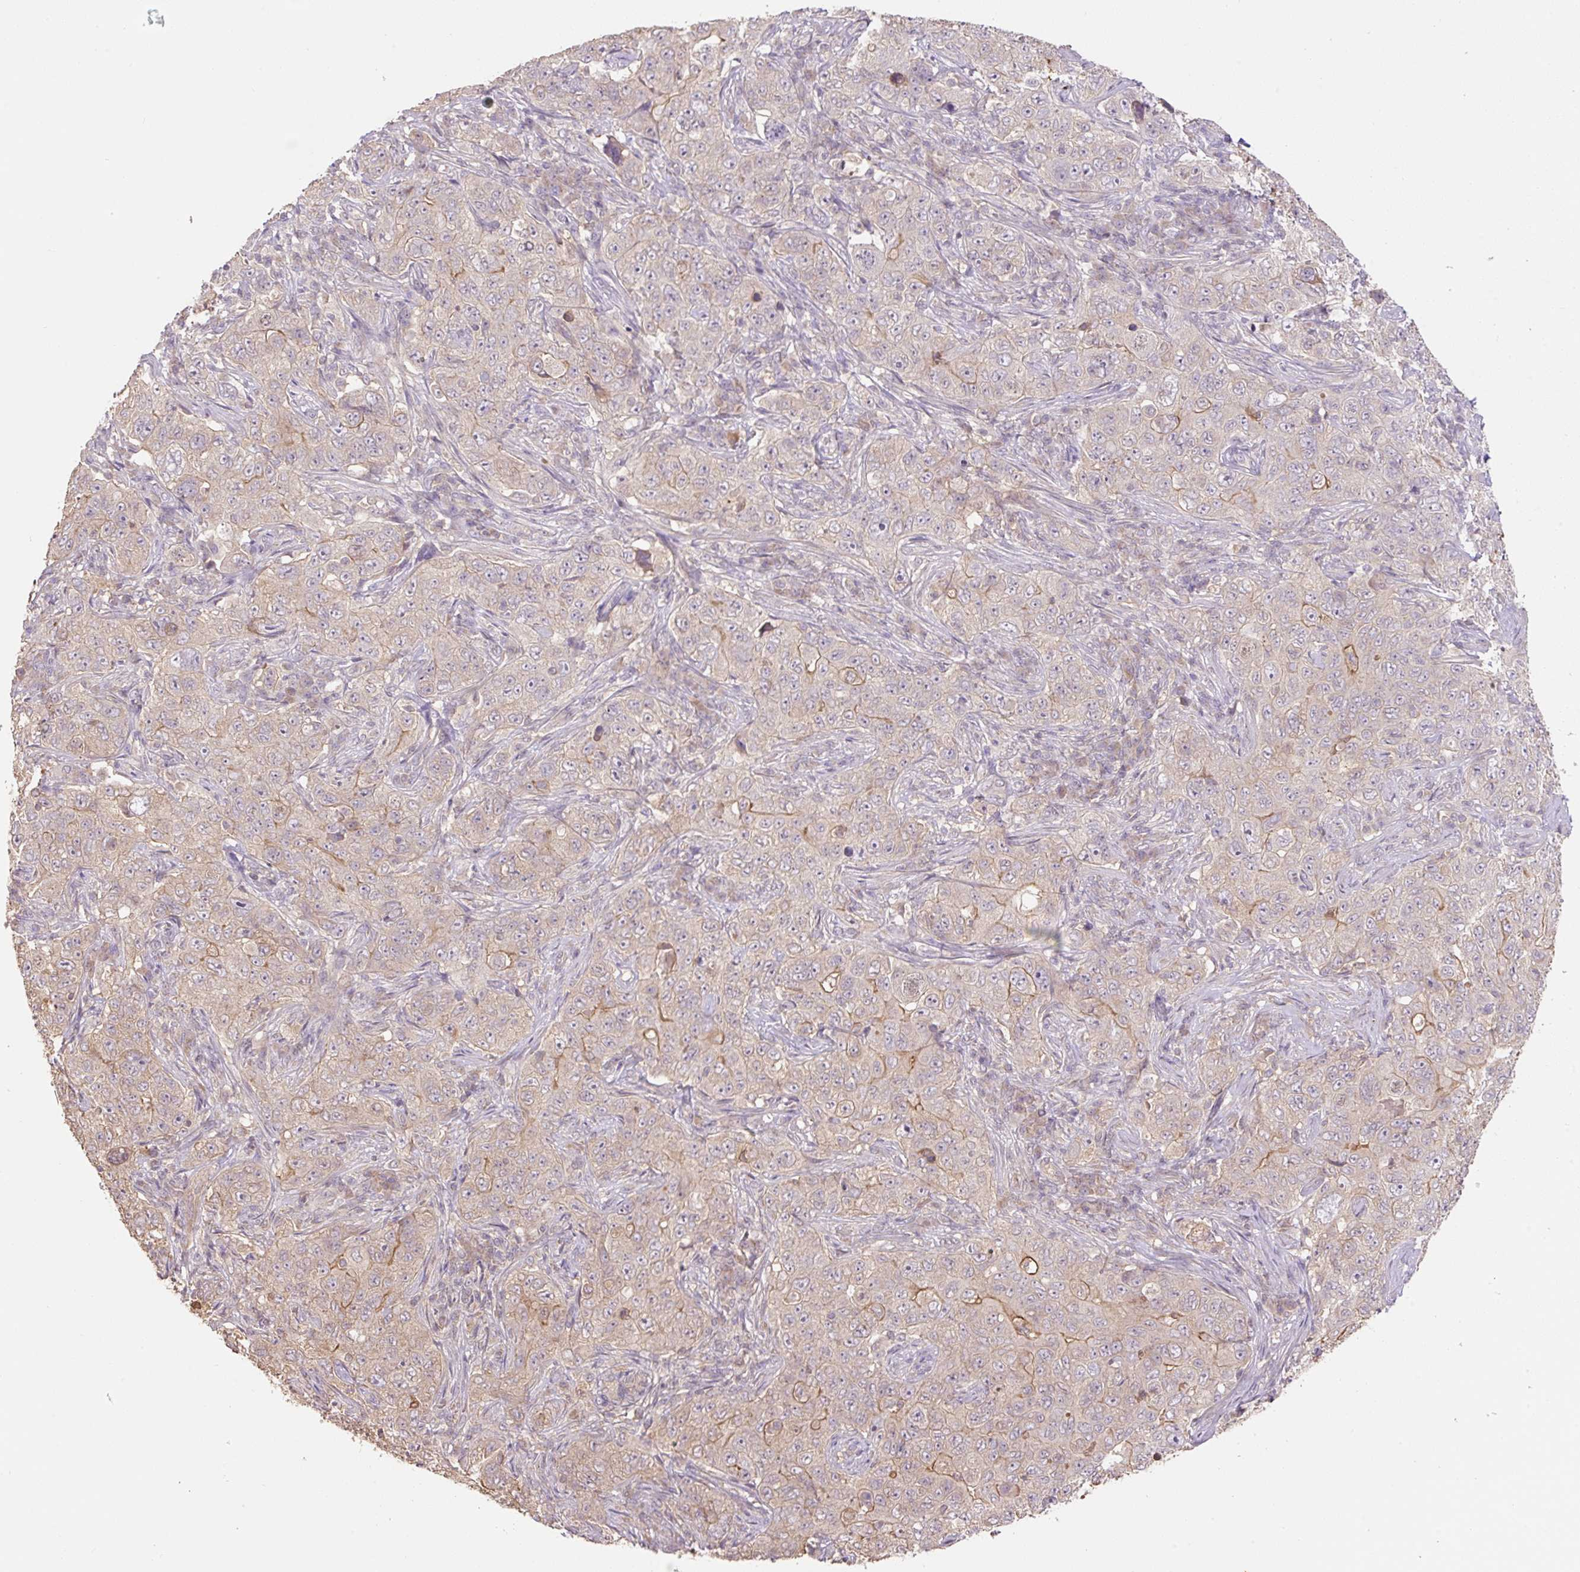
{"staining": {"intensity": "moderate", "quantity": "<25%", "location": "cytoplasmic/membranous"}, "tissue": "pancreatic cancer", "cell_type": "Tumor cells", "image_type": "cancer", "snomed": [{"axis": "morphology", "description": "Adenocarcinoma, NOS"}, {"axis": "topography", "description": "Pancreas"}], "caption": "This photomicrograph displays pancreatic cancer (adenocarcinoma) stained with immunohistochemistry to label a protein in brown. The cytoplasmic/membranous of tumor cells show moderate positivity for the protein. Nuclei are counter-stained blue.", "gene": "COX8A", "patient": {"sex": "male", "age": 68}}